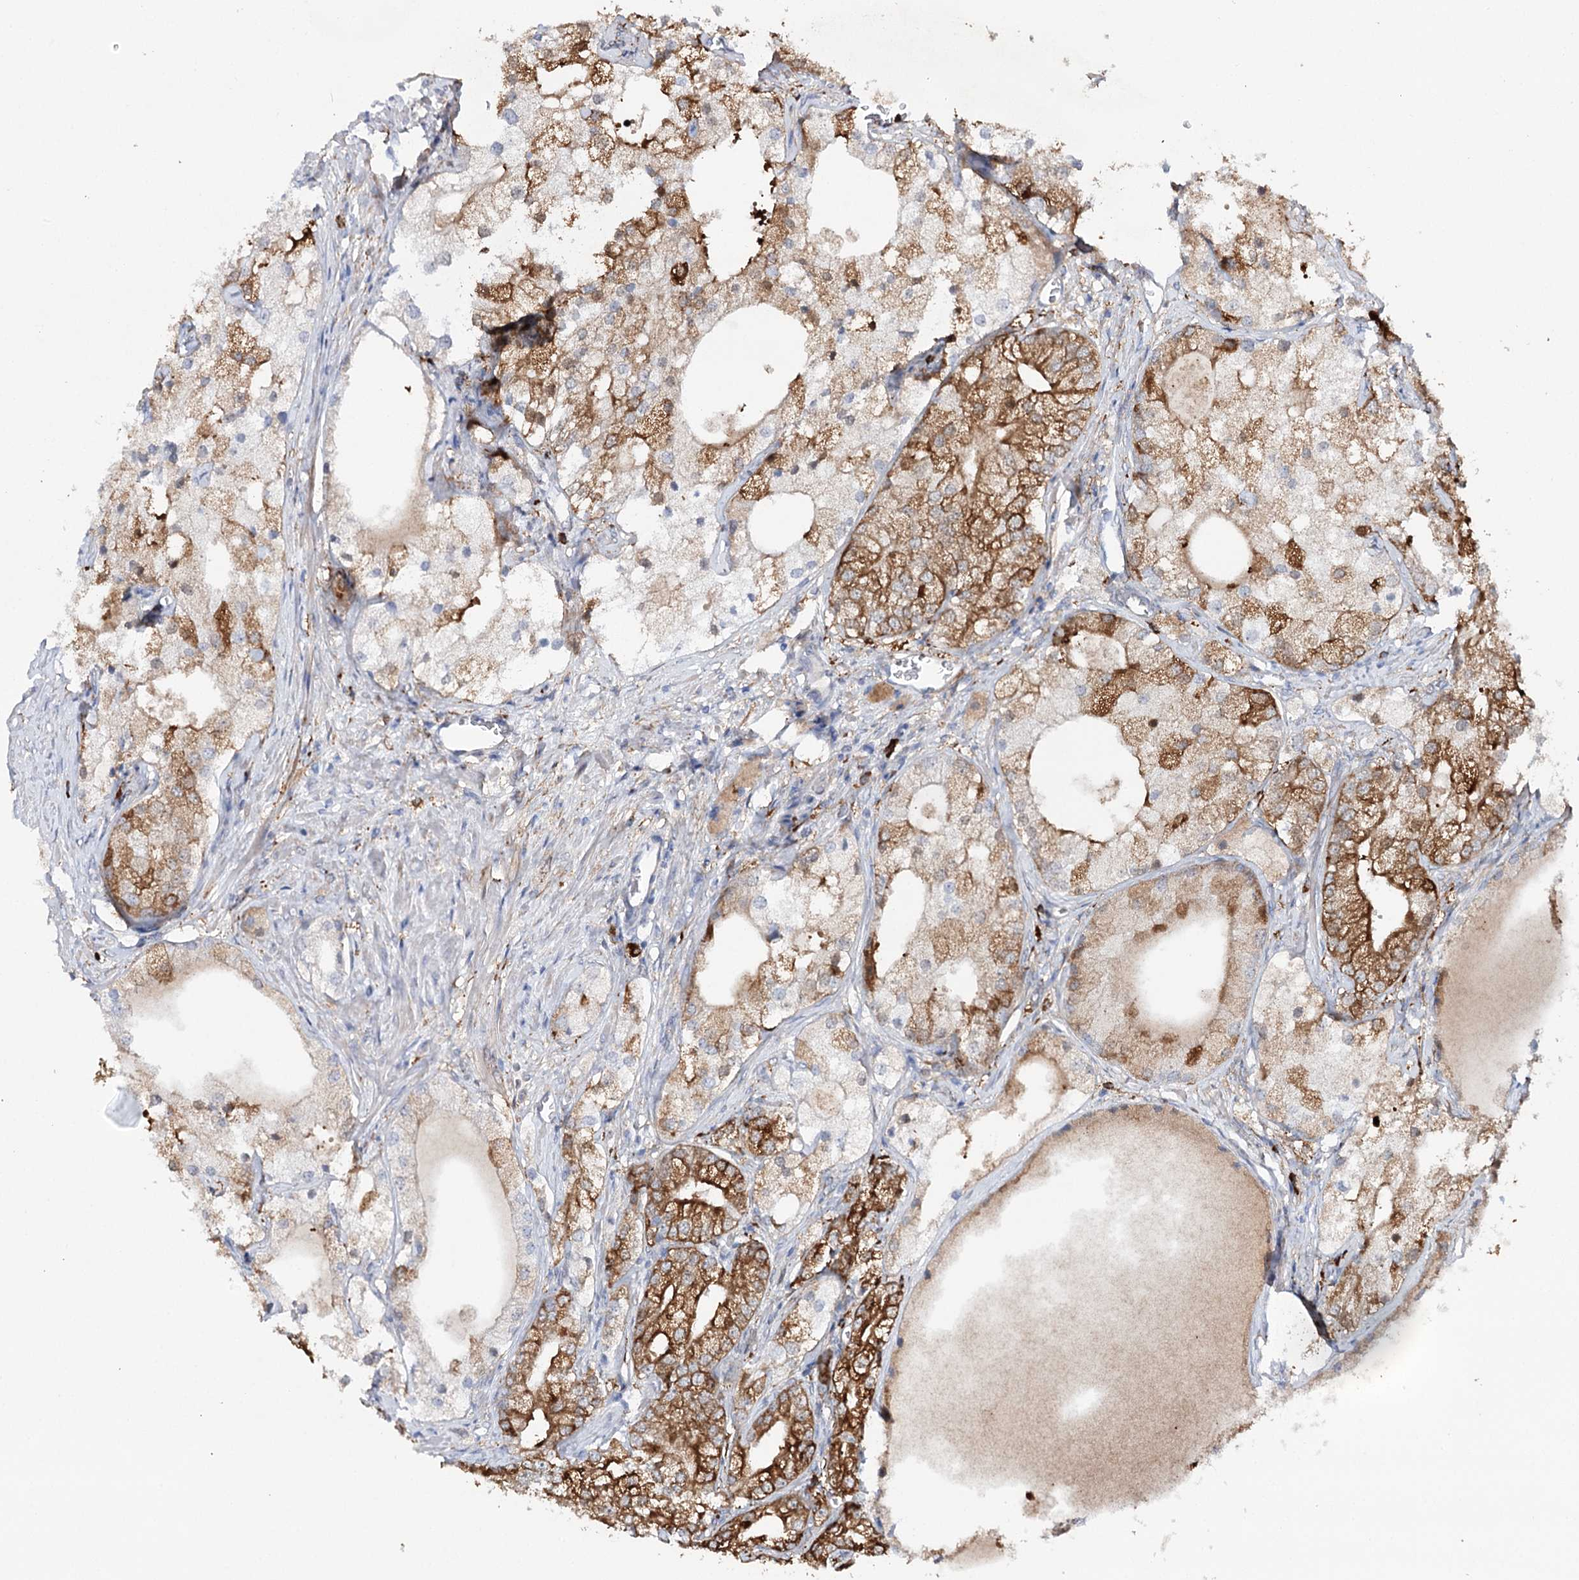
{"staining": {"intensity": "strong", "quantity": ">75%", "location": "cytoplasmic/membranous"}, "tissue": "prostate cancer", "cell_type": "Tumor cells", "image_type": "cancer", "snomed": [{"axis": "morphology", "description": "Adenocarcinoma, Low grade"}, {"axis": "topography", "description": "Prostate"}], "caption": "Immunohistochemistry (DAB (3,3'-diaminobenzidine)) staining of low-grade adenocarcinoma (prostate) reveals strong cytoplasmic/membranous protein staining in approximately >75% of tumor cells. The staining was performed using DAB (3,3'-diaminobenzidine) to visualize the protein expression in brown, while the nuclei were stained in blue with hematoxylin (Magnification: 20x).", "gene": "CFAP46", "patient": {"sex": "male", "age": 69}}